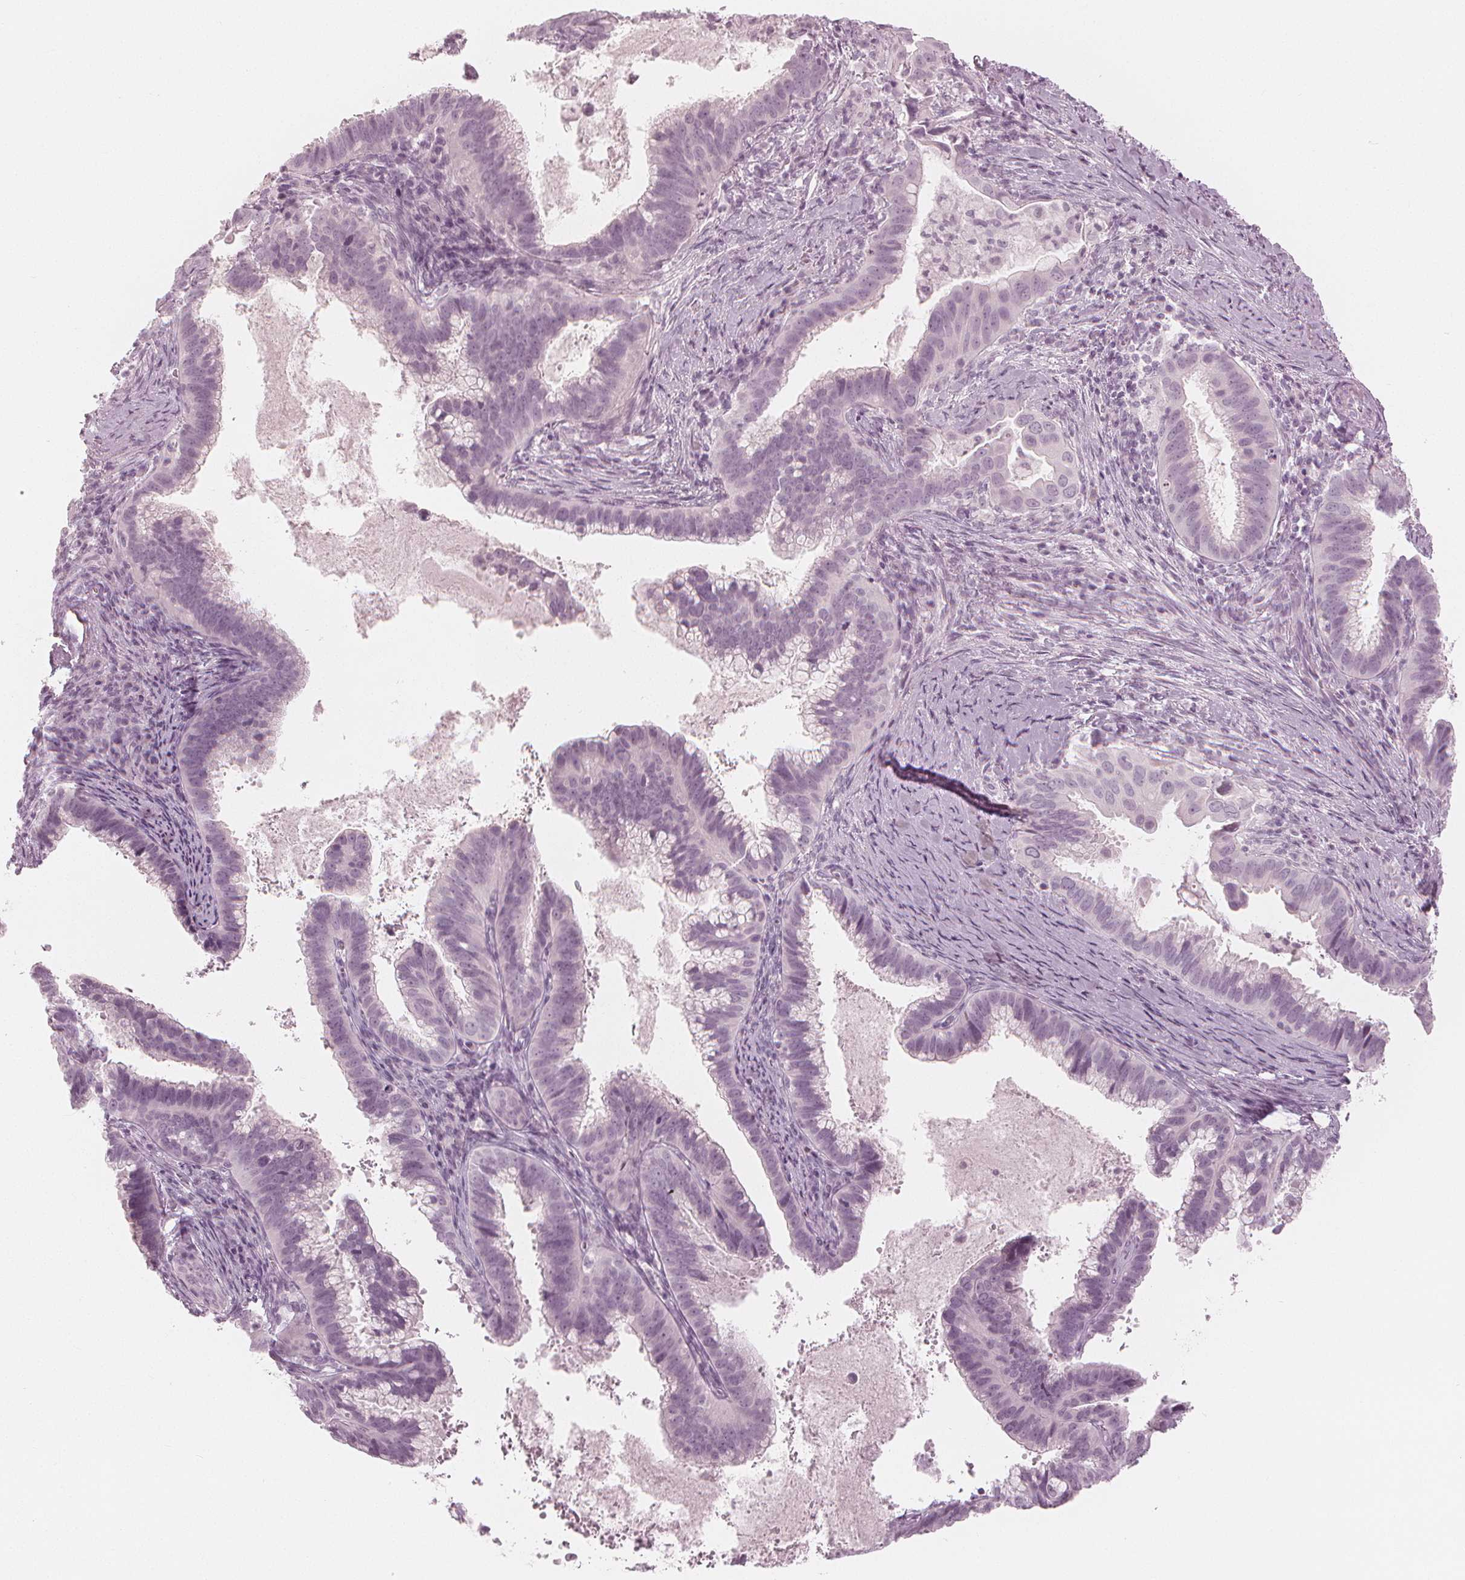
{"staining": {"intensity": "negative", "quantity": "none", "location": "none"}, "tissue": "cervical cancer", "cell_type": "Tumor cells", "image_type": "cancer", "snomed": [{"axis": "morphology", "description": "Adenocarcinoma, NOS"}, {"axis": "topography", "description": "Cervix"}], "caption": "A photomicrograph of human adenocarcinoma (cervical) is negative for staining in tumor cells.", "gene": "PAEP", "patient": {"sex": "female", "age": 61}}